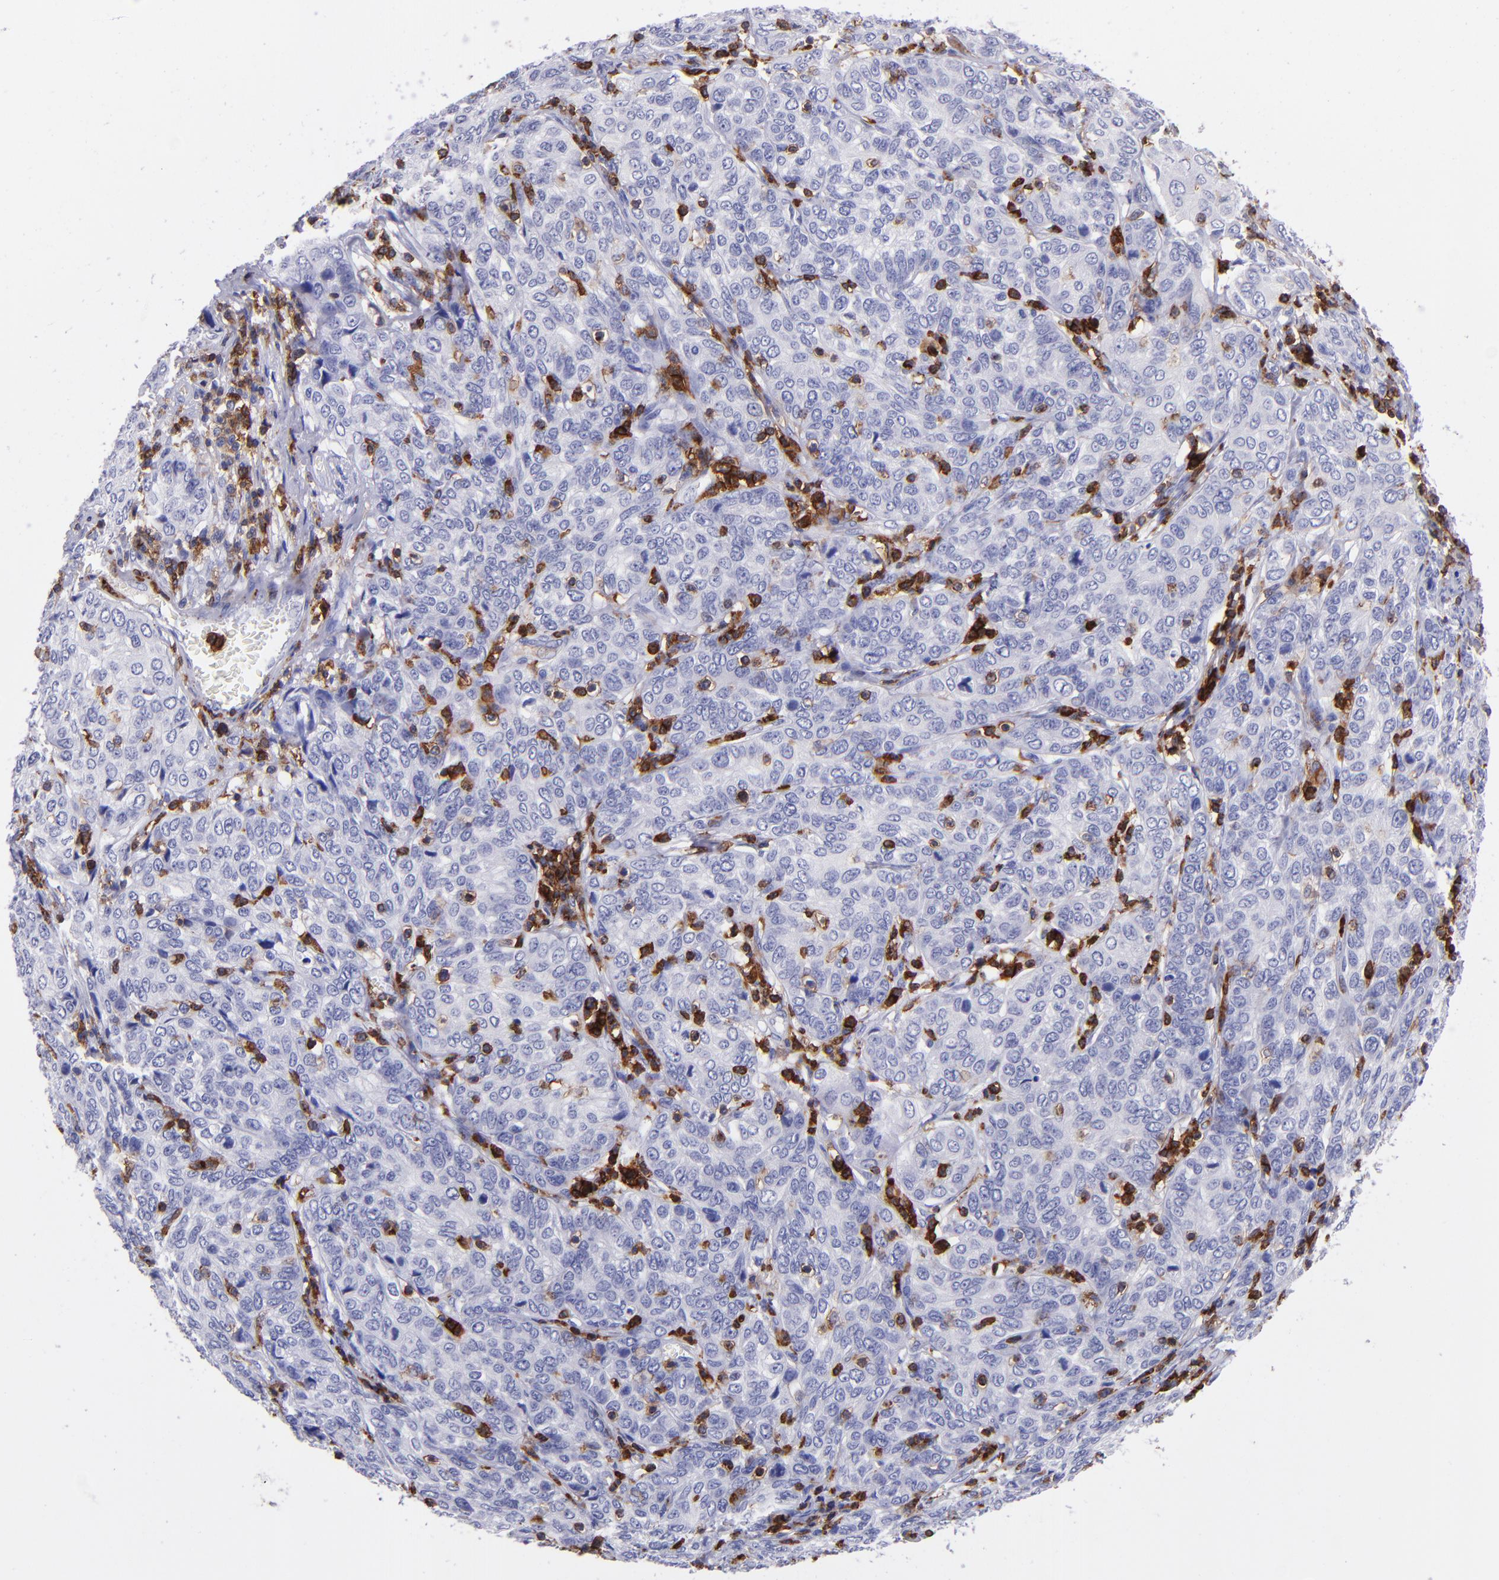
{"staining": {"intensity": "negative", "quantity": "none", "location": "none"}, "tissue": "cervical cancer", "cell_type": "Tumor cells", "image_type": "cancer", "snomed": [{"axis": "morphology", "description": "Squamous cell carcinoma, NOS"}, {"axis": "topography", "description": "Cervix"}], "caption": "Human cervical squamous cell carcinoma stained for a protein using IHC exhibits no expression in tumor cells.", "gene": "ICAM3", "patient": {"sex": "female", "age": 38}}